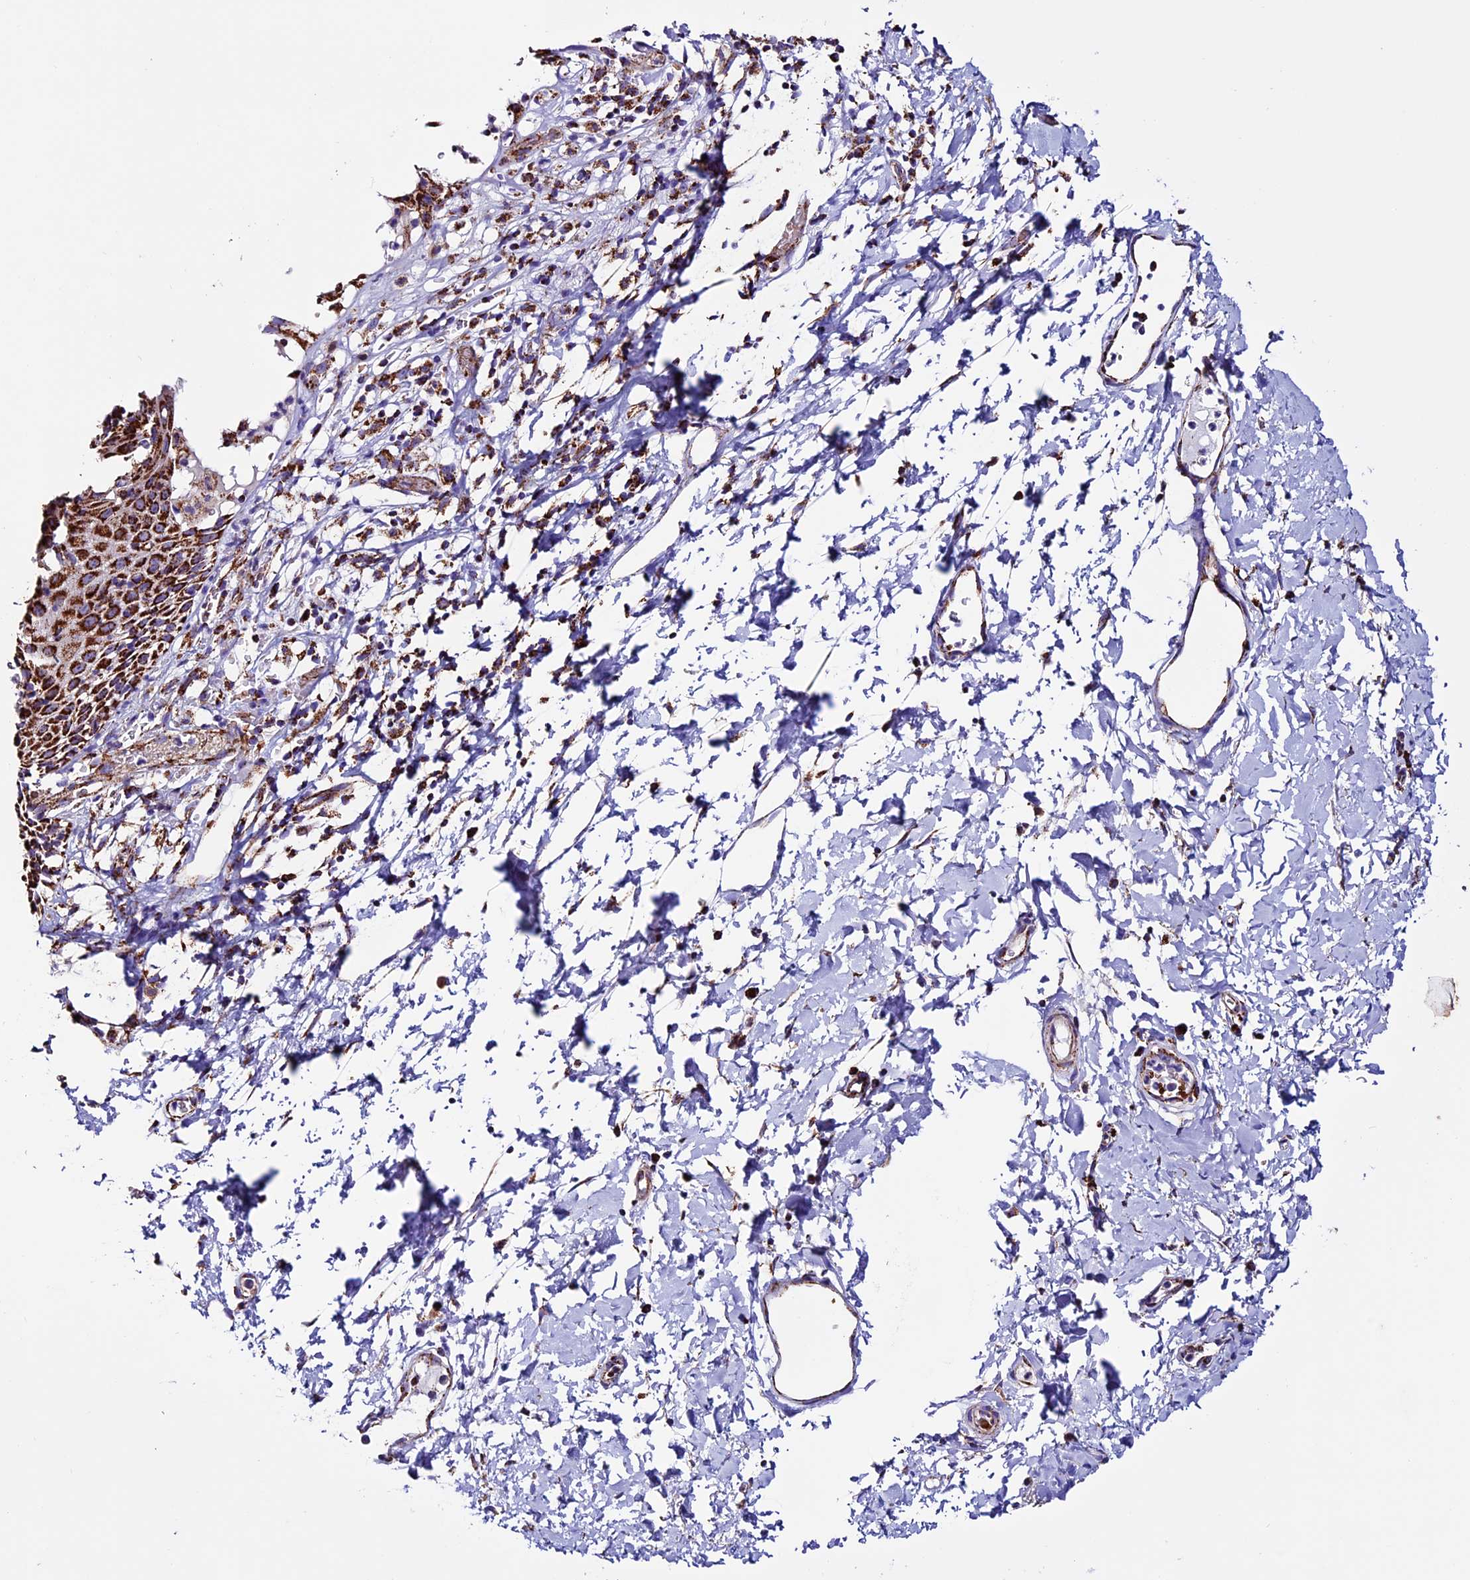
{"staining": {"intensity": "strong", "quantity": "25%-75%", "location": "cytoplasmic/membranous"}, "tissue": "skin", "cell_type": "Epidermal cells", "image_type": "normal", "snomed": [{"axis": "morphology", "description": "Normal tissue, NOS"}, {"axis": "topography", "description": "Vulva"}], "caption": "Protein staining by IHC reveals strong cytoplasmic/membranous expression in approximately 25%-75% of epidermal cells in benign skin.", "gene": "CX3CL1", "patient": {"sex": "female", "age": 68}}